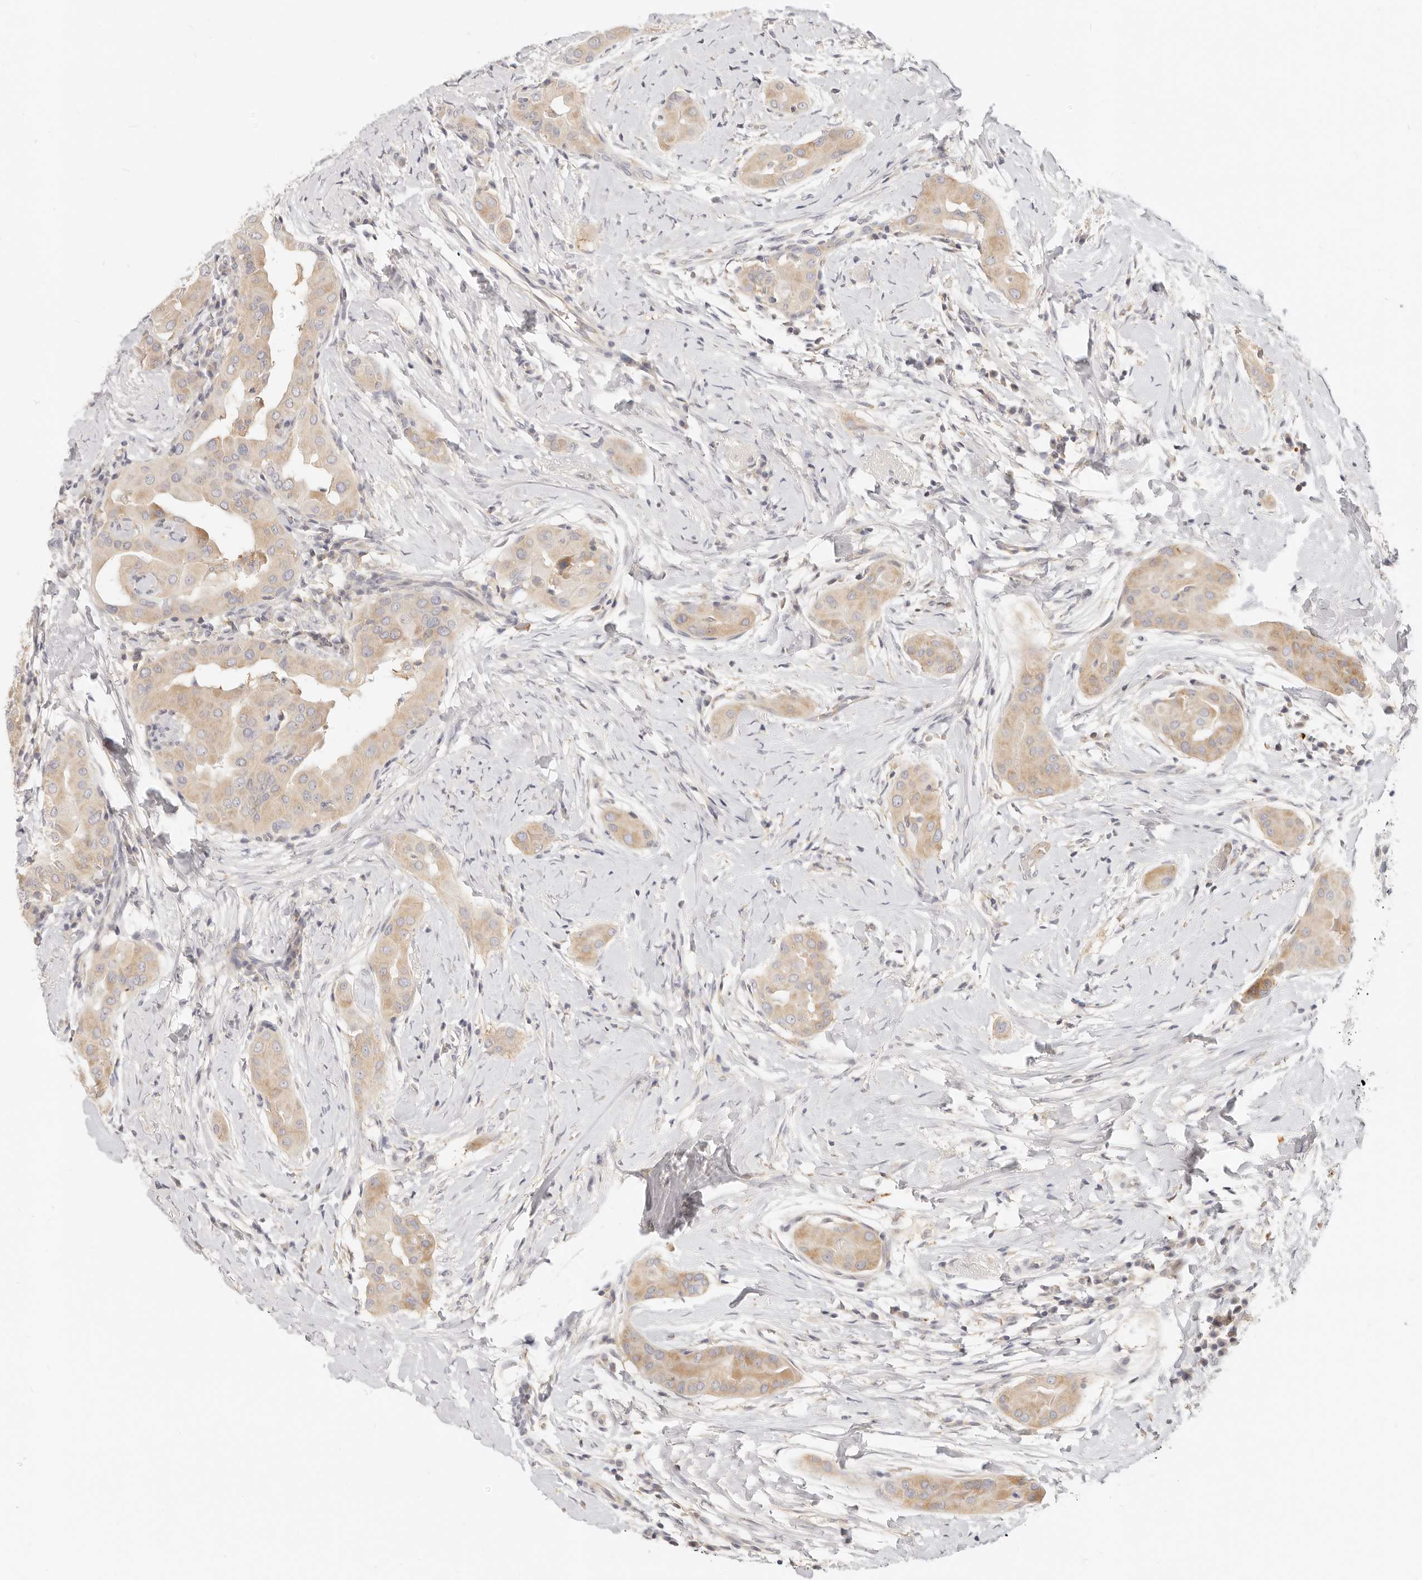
{"staining": {"intensity": "weak", "quantity": ">75%", "location": "cytoplasmic/membranous"}, "tissue": "thyroid cancer", "cell_type": "Tumor cells", "image_type": "cancer", "snomed": [{"axis": "morphology", "description": "Papillary adenocarcinoma, NOS"}, {"axis": "topography", "description": "Thyroid gland"}], "caption": "Immunohistochemistry of human papillary adenocarcinoma (thyroid) shows low levels of weak cytoplasmic/membranous staining in approximately >75% of tumor cells.", "gene": "LTB4R2", "patient": {"sex": "male", "age": 33}}